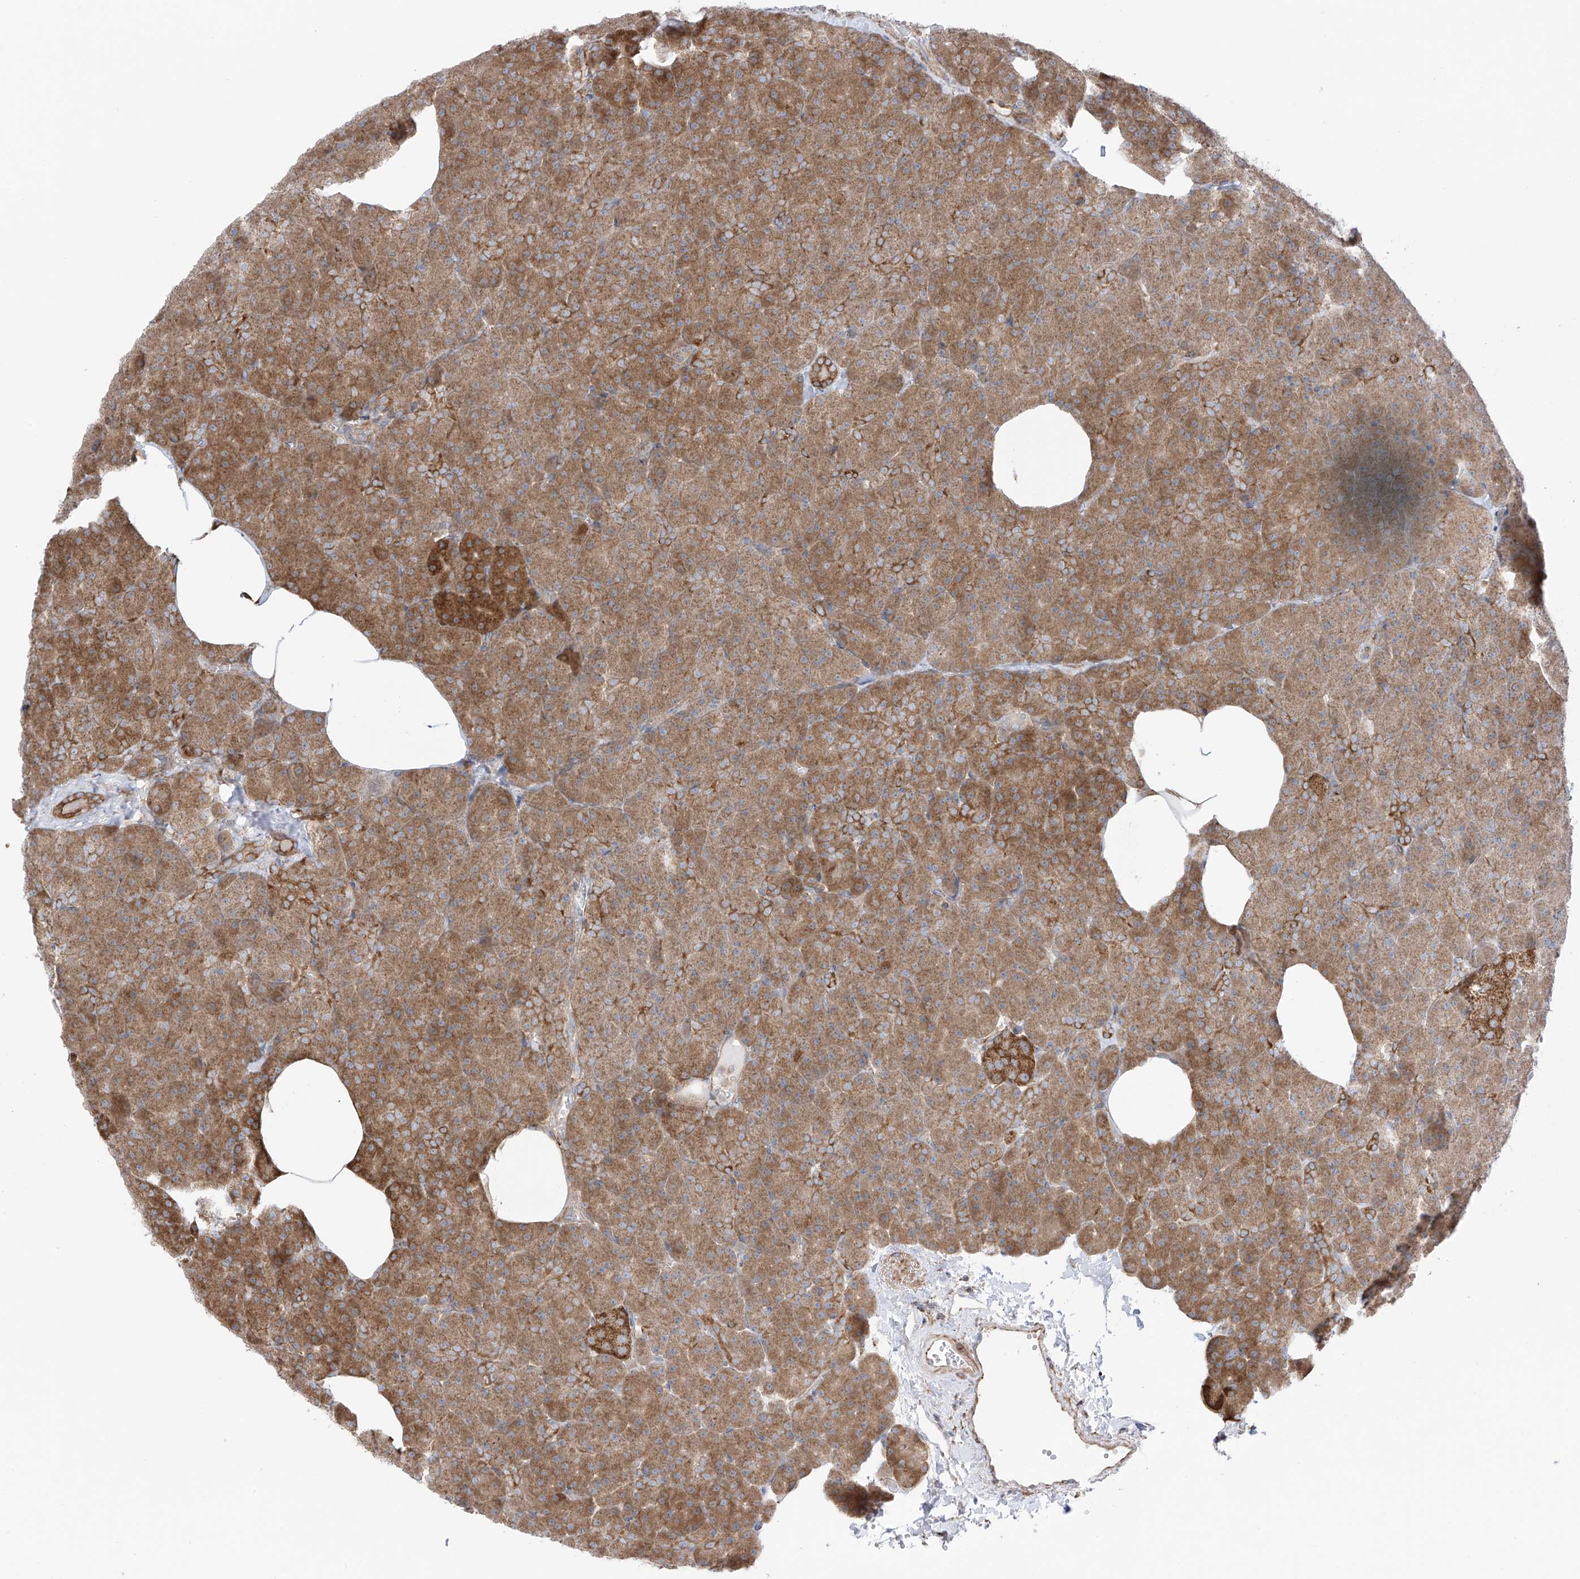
{"staining": {"intensity": "strong", "quantity": ">75%", "location": "cytoplasmic/membranous"}, "tissue": "pancreas", "cell_type": "Exocrine glandular cells", "image_type": "normal", "snomed": [{"axis": "morphology", "description": "Normal tissue, NOS"}, {"axis": "morphology", "description": "Carcinoid, malignant, NOS"}, {"axis": "topography", "description": "Pancreas"}], "caption": "Immunohistochemical staining of benign pancreas displays high levels of strong cytoplasmic/membranous expression in approximately >75% of exocrine glandular cells.", "gene": "XKR3", "patient": {"sex": "female", "age": 35}}